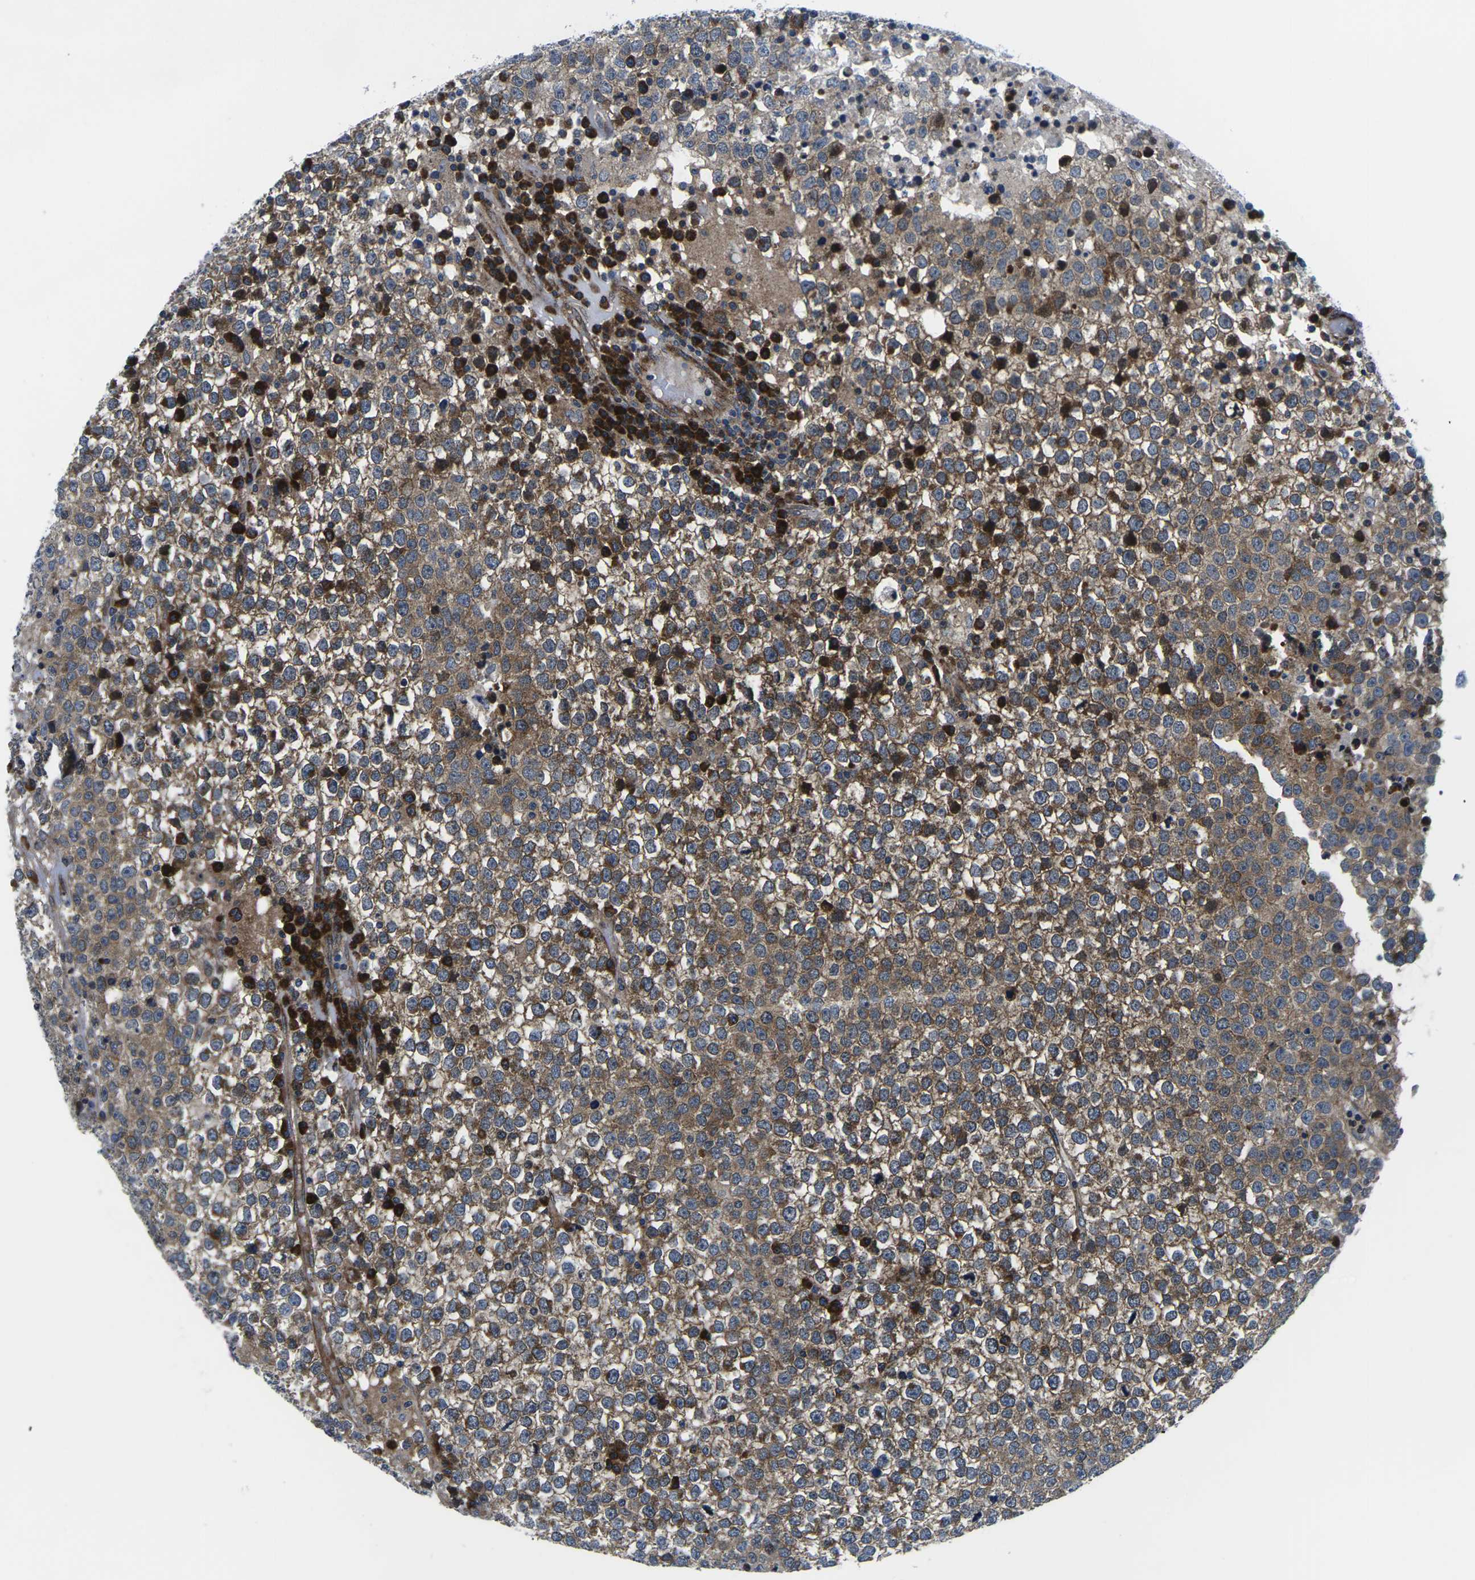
{"staining": {"intensity": "moderate", "quantity": "25%-75%", "location": "cytoplasmic/membranous"}, "tissue": "testis cancer", "cell_type": "Tumor cells", "image_type": "cancer", "snomed": [{"axis": "morphology", "description": "Seminoma, NOS"}, {"axis": "topography", "description": "Testis"}], "caption": "There is medium levels of moderate cytoplasmic/membranous staining in tumor cells of seminoma (testis), as demonstrated by immunohistochemical staining (brown color).", "gene": "EIF4E", "patient": {"sex": "male", "age": 65}}